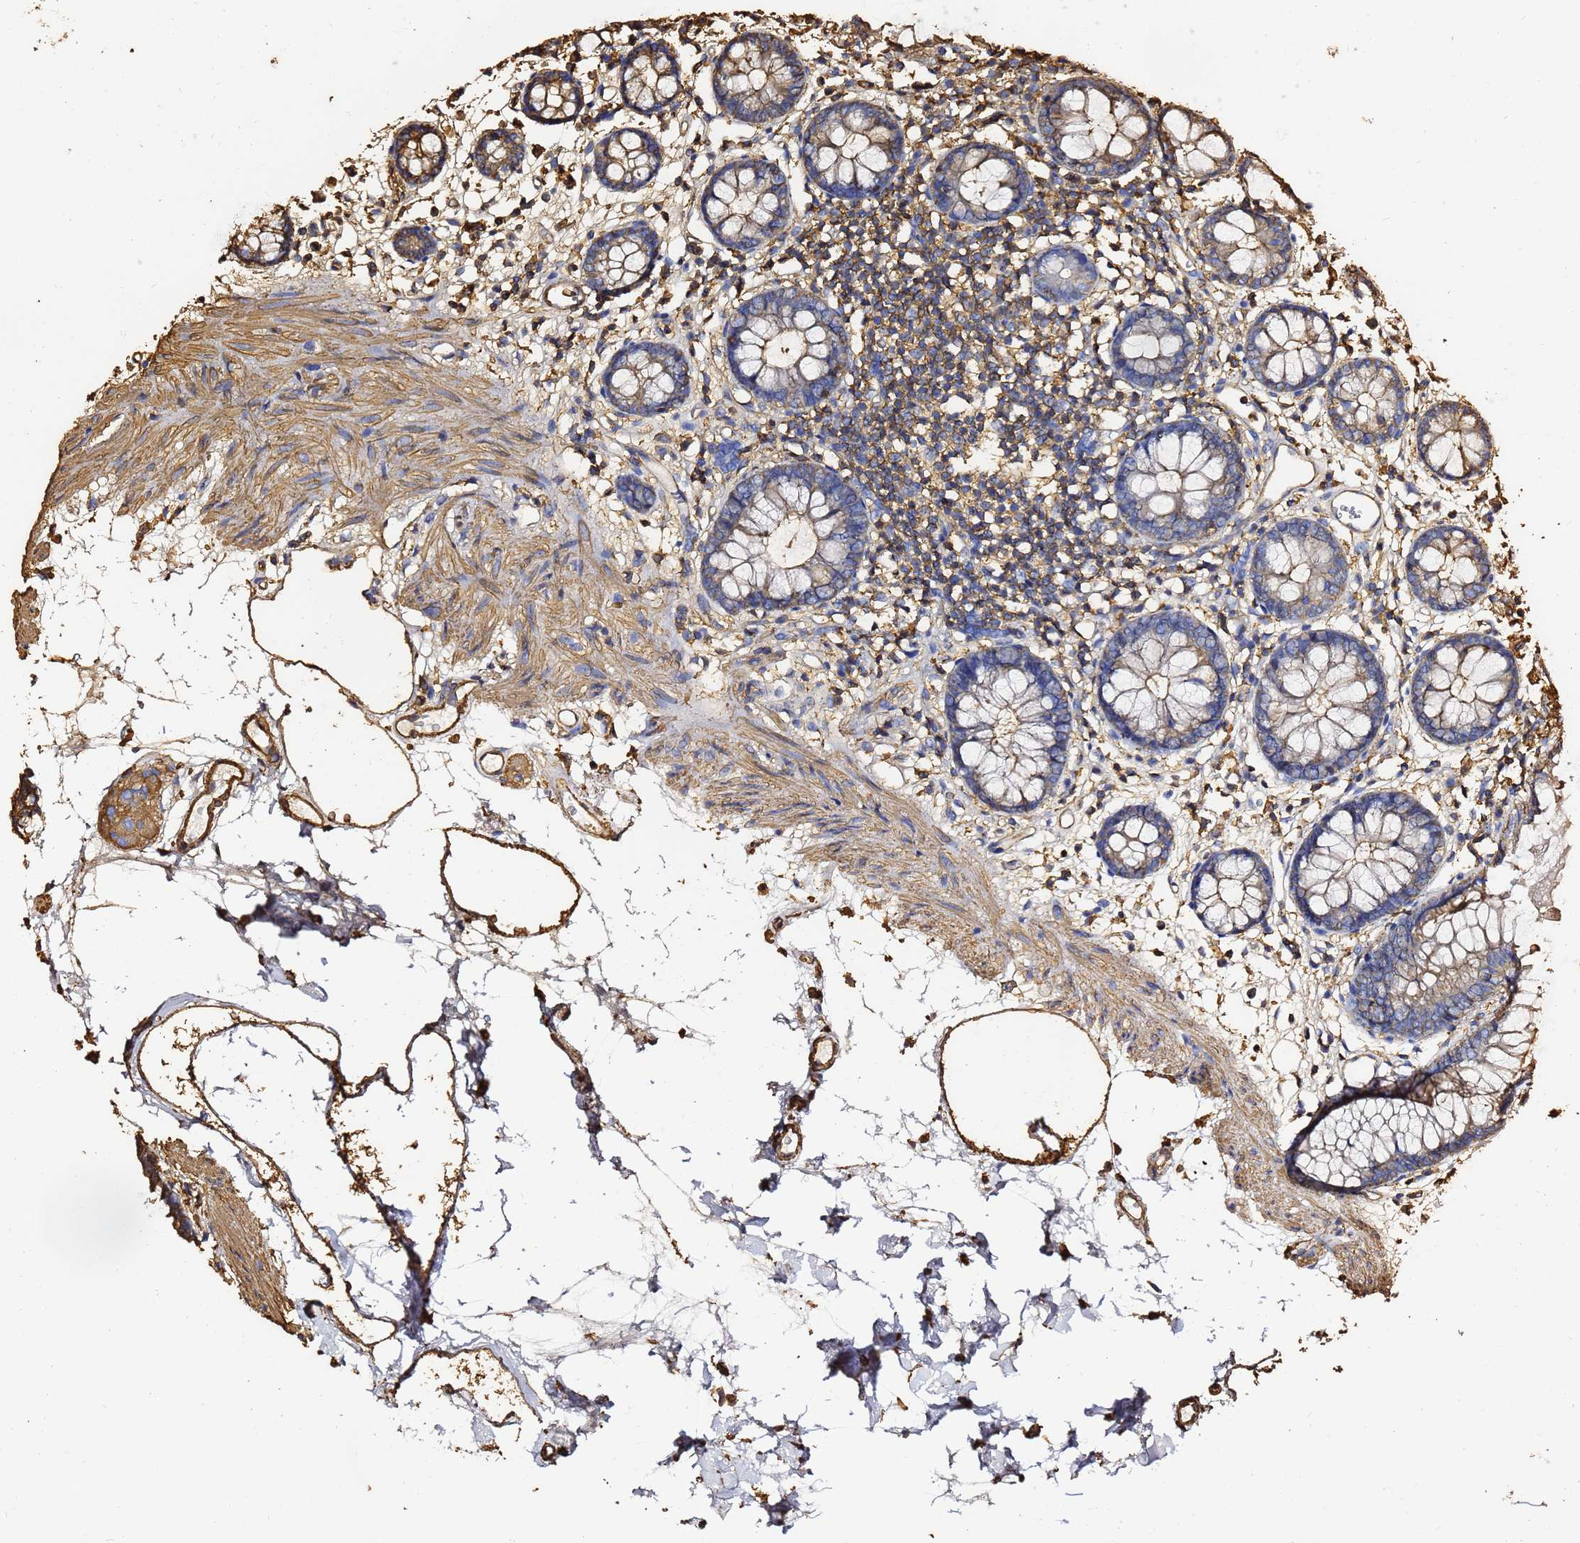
{"staining": {"intensity": "strong", "quantity": ">75%", "location": "cytoplasmic/membranous"}, "tissue": "colon", "cell_type": "Endothelial cells", "image_type": "normal", "snomed": [{"axis": "morphology", "description": "Normal tissue, NOS"}, {"axis": "topography", "description": "Colon"}], "caption": "Protein staining of normal colon demonstrates strong cytoplasmic/membranous expression in approximately >75% of endothelial cells.", "gene": "ACTA1", "patient": {"sex": "female", "age": 84}}